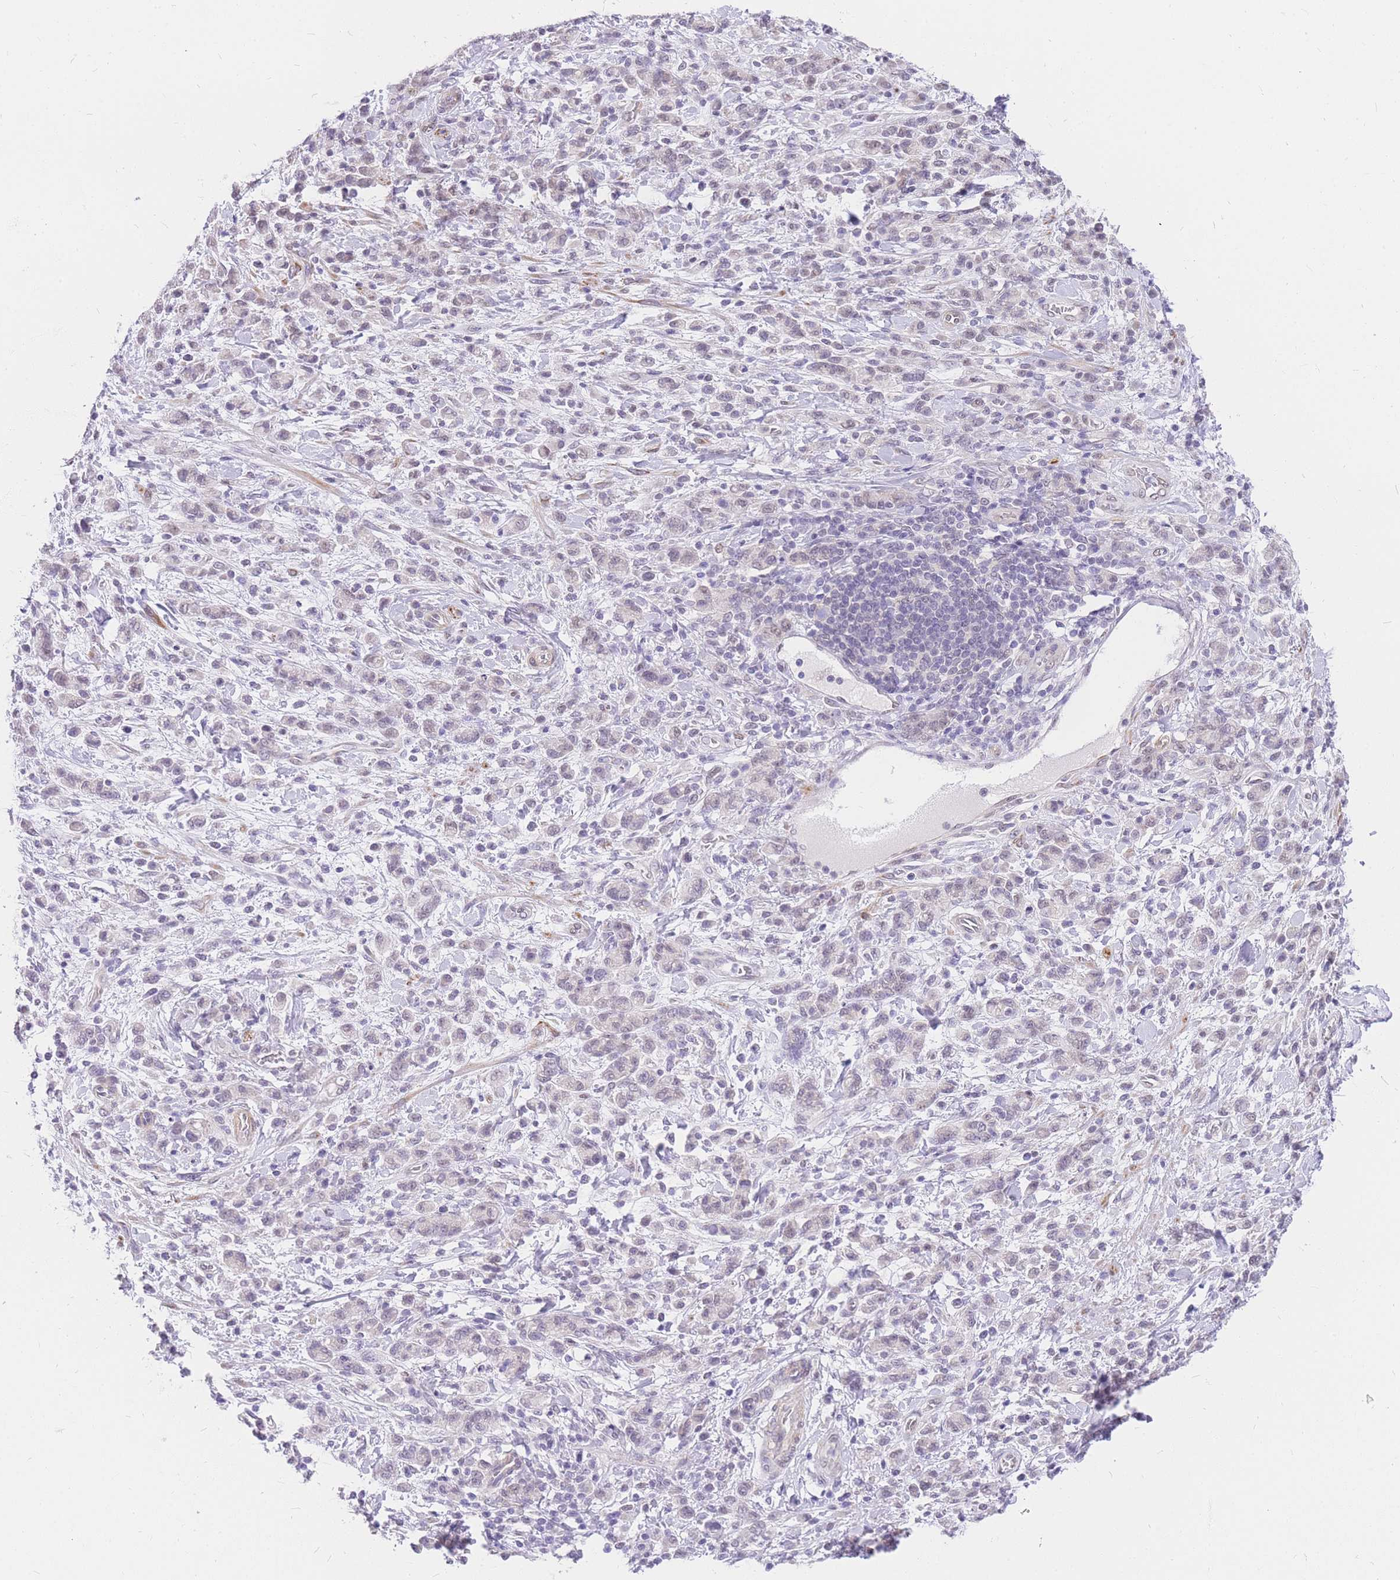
{"staining": {"intensity": "negative", "quantity": "none", "location": "none"}, "tissue": "stomach cancer", "cell_type": "Tumor cells", "image_type": "cancer", "snomed": [{"axis": "morphology", "description": "Adenocarcinoma, NOS"}, {"axis": "topography", "description": "Stomach"}], "caption": "A photomicrograph of stomach cancer (adenocarcinoma) stained for a protein reveals no brown staining in tumor cells. Nuclei are stained in blue.", "gene": "S100PBP", "patient": {"sex": "male", "age": 77}}